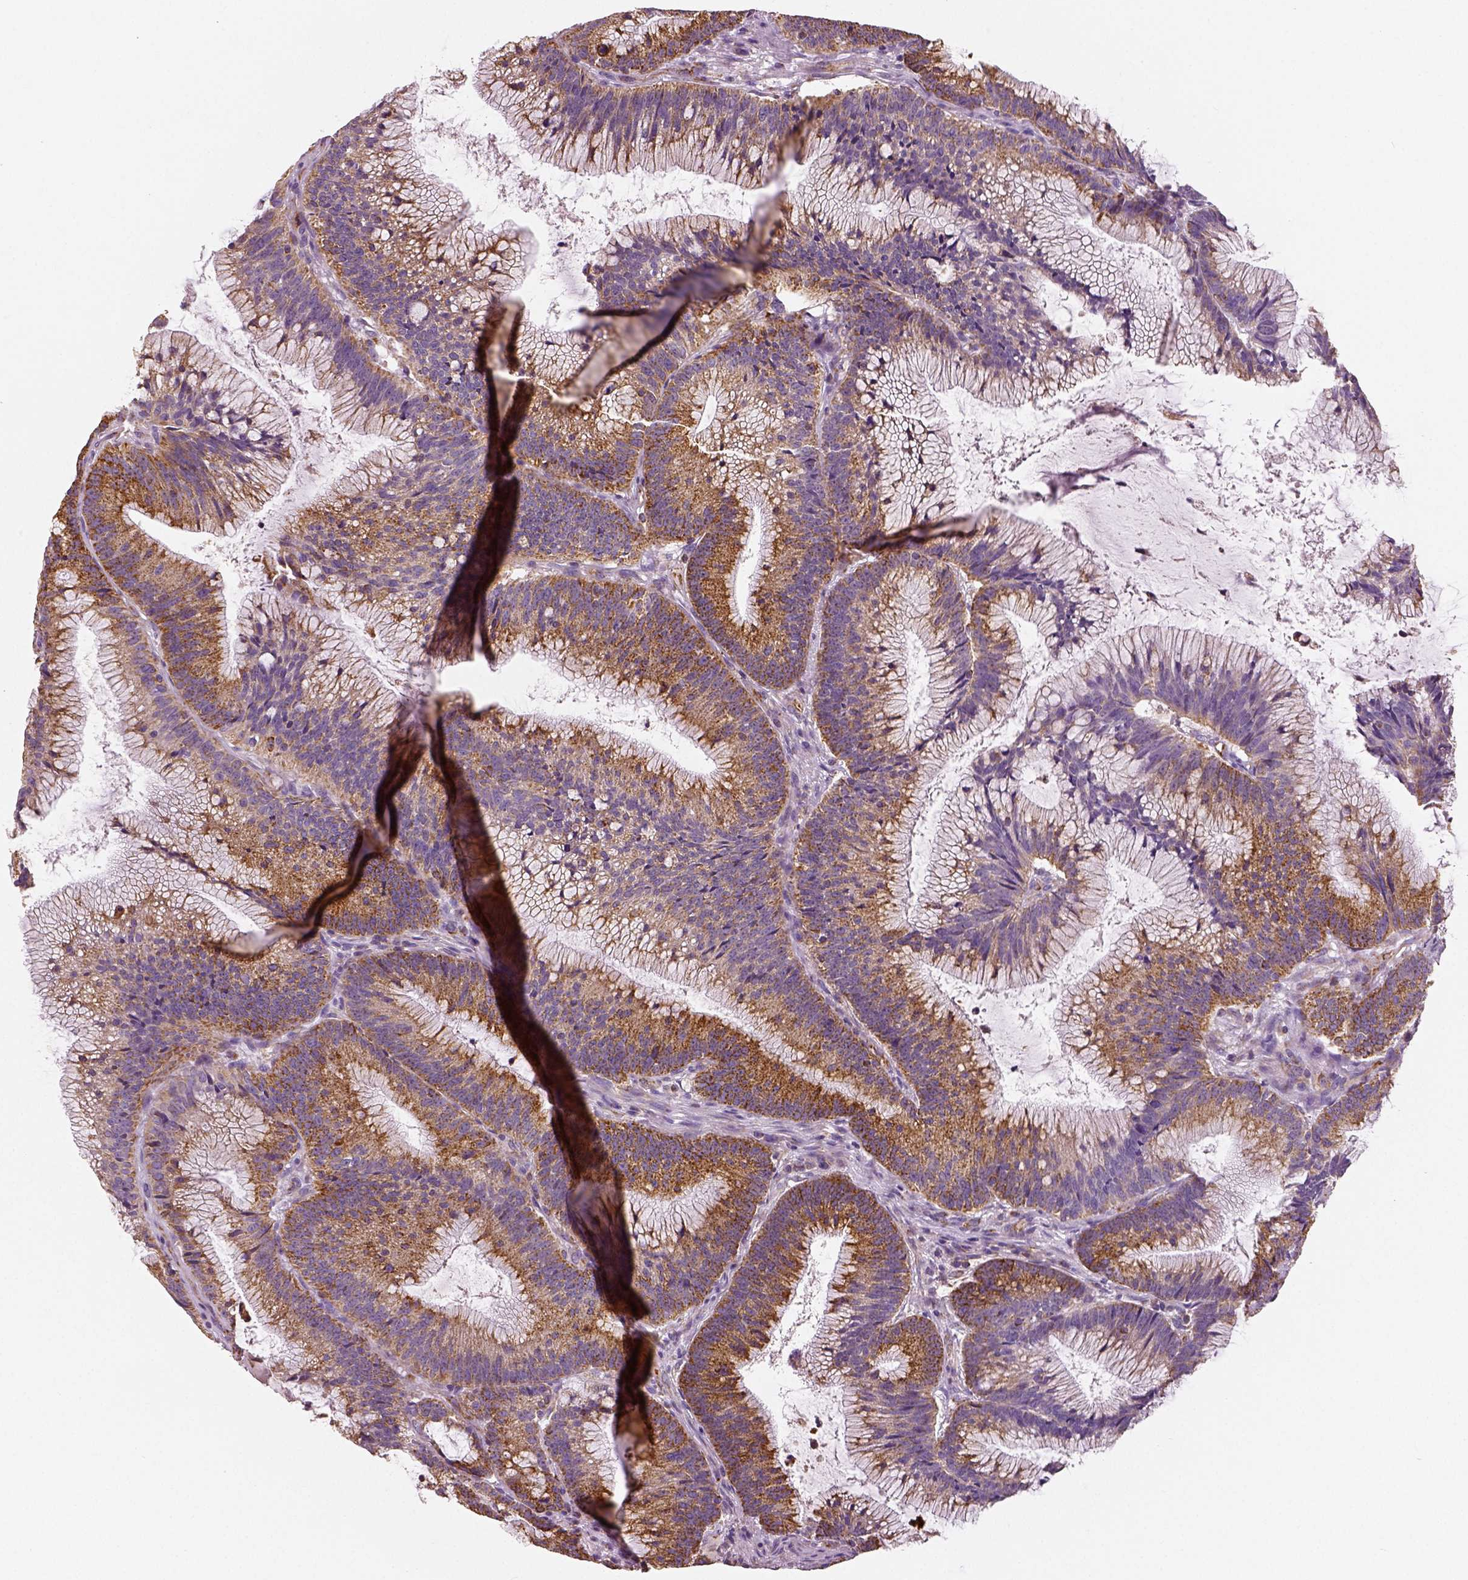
{"staining": {"intensity": "strong", "quantity": ">75%", "location": "cytoplasmic/membranous"}, "tissue": "colorectal cancer", "cell_type": "Tumor cells", "image_type": "cancer", "snomed": [{"axis": "morphology", "description": "Adenocarcinoma, NOS"}, {"axis": "topography", "description": "Colon"}], "caption": "Colorectal cancer (adenocarcinoma) stained for a protein (brown) shows strong cytoplasmic/membranous positive staining in approximately >75% of tumor cells.", "gene": "PGAM5", "patient": {"sex": "female", "age": 78}}